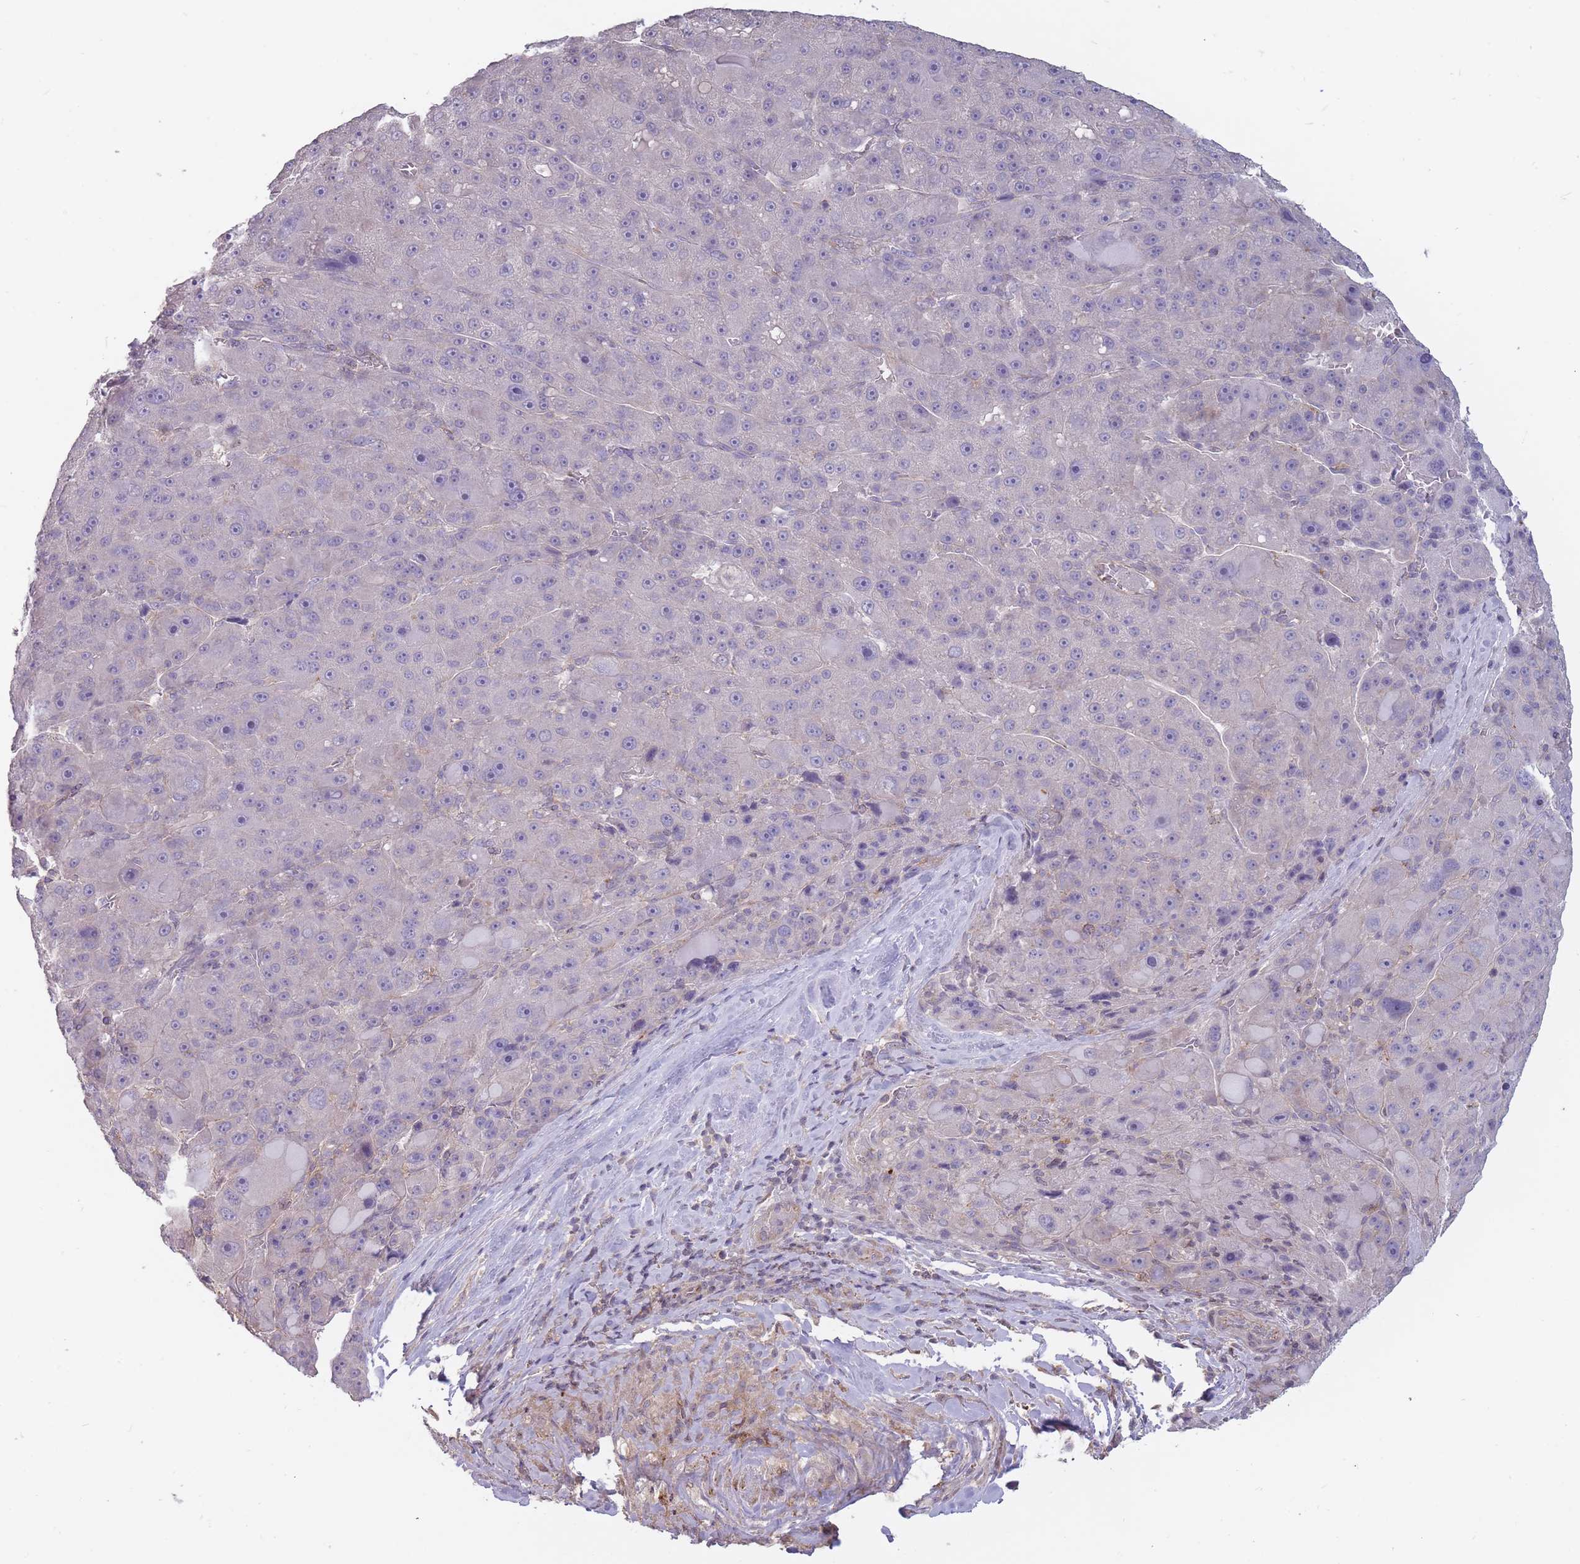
{"staining": {"intensity": "negative", "quantity": "none", "location": "none"}, "tissue": "liver cancer", "cell_type": "Tumor cells", "image_type": "cancer", "snomed": [{"axis": "morphology", "description": "Carcinoma, Hepatocellular, NOS"}, {"axis": "topography", "description": "Liver"}], "caption": "A high-resolution micrograph shows immunohistochemistry (IHC) staining of liver cancer, which displays no significant expression in tumor cells. (DAB immunohistochemistry with hematoxylin counter stain).", "gene": "TET3", "patient": {"sex": "male", "age": 76}}